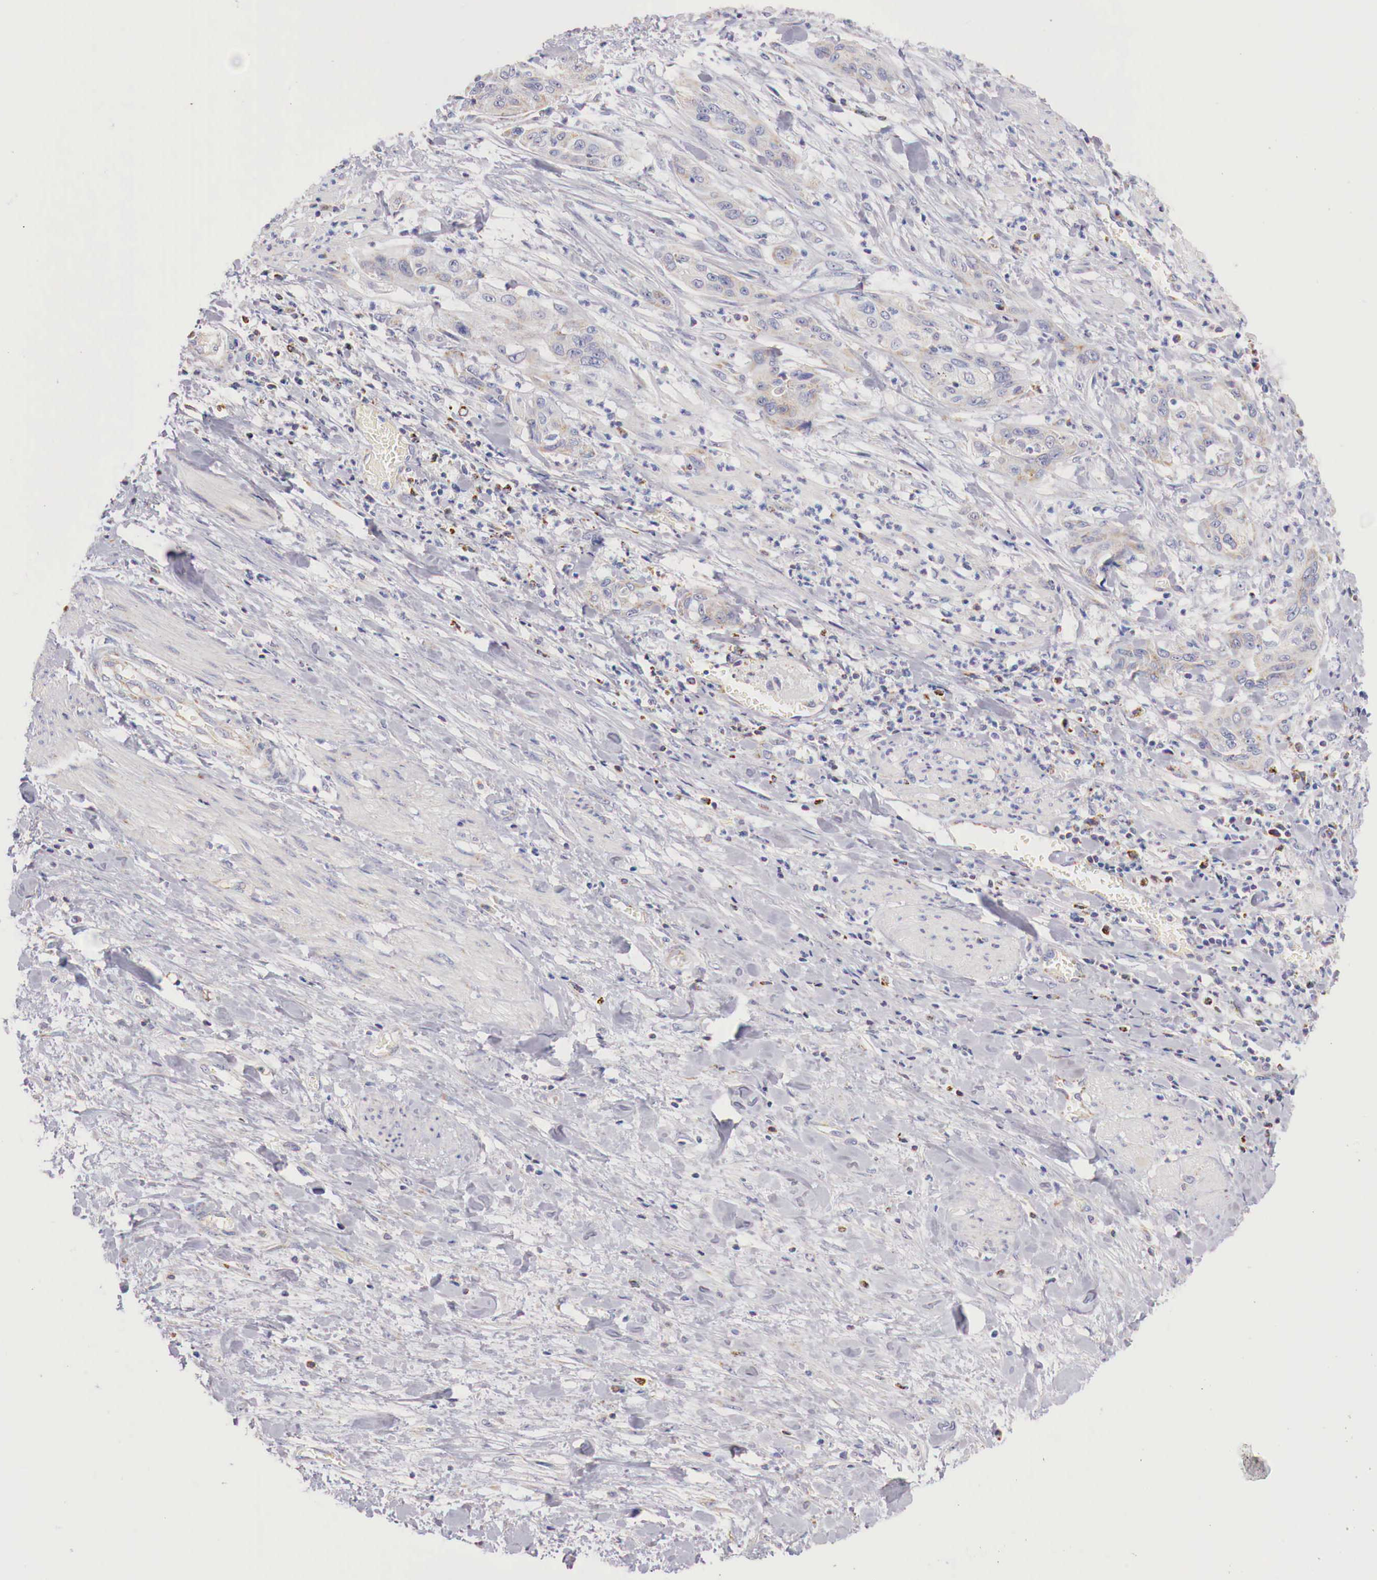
{"staining": {"intensity": "weak", "quantity": "<25%", "location": "cytoplasmic/membranous"}, "tissue": "cervical cancer", "cell_type": "Tumor cells", "image_type": "cancer", "snomed": [{"axis": "morphology", "description": "Squamous cell carcinoma, NOS"}, {"axis": "topography", "description": "Cervix"}], "caption": "Tumor cells show no significant protein staining in cervical cancer.", "gene": "IDH3G", "patient": {"sex": "female", "age": 41}}